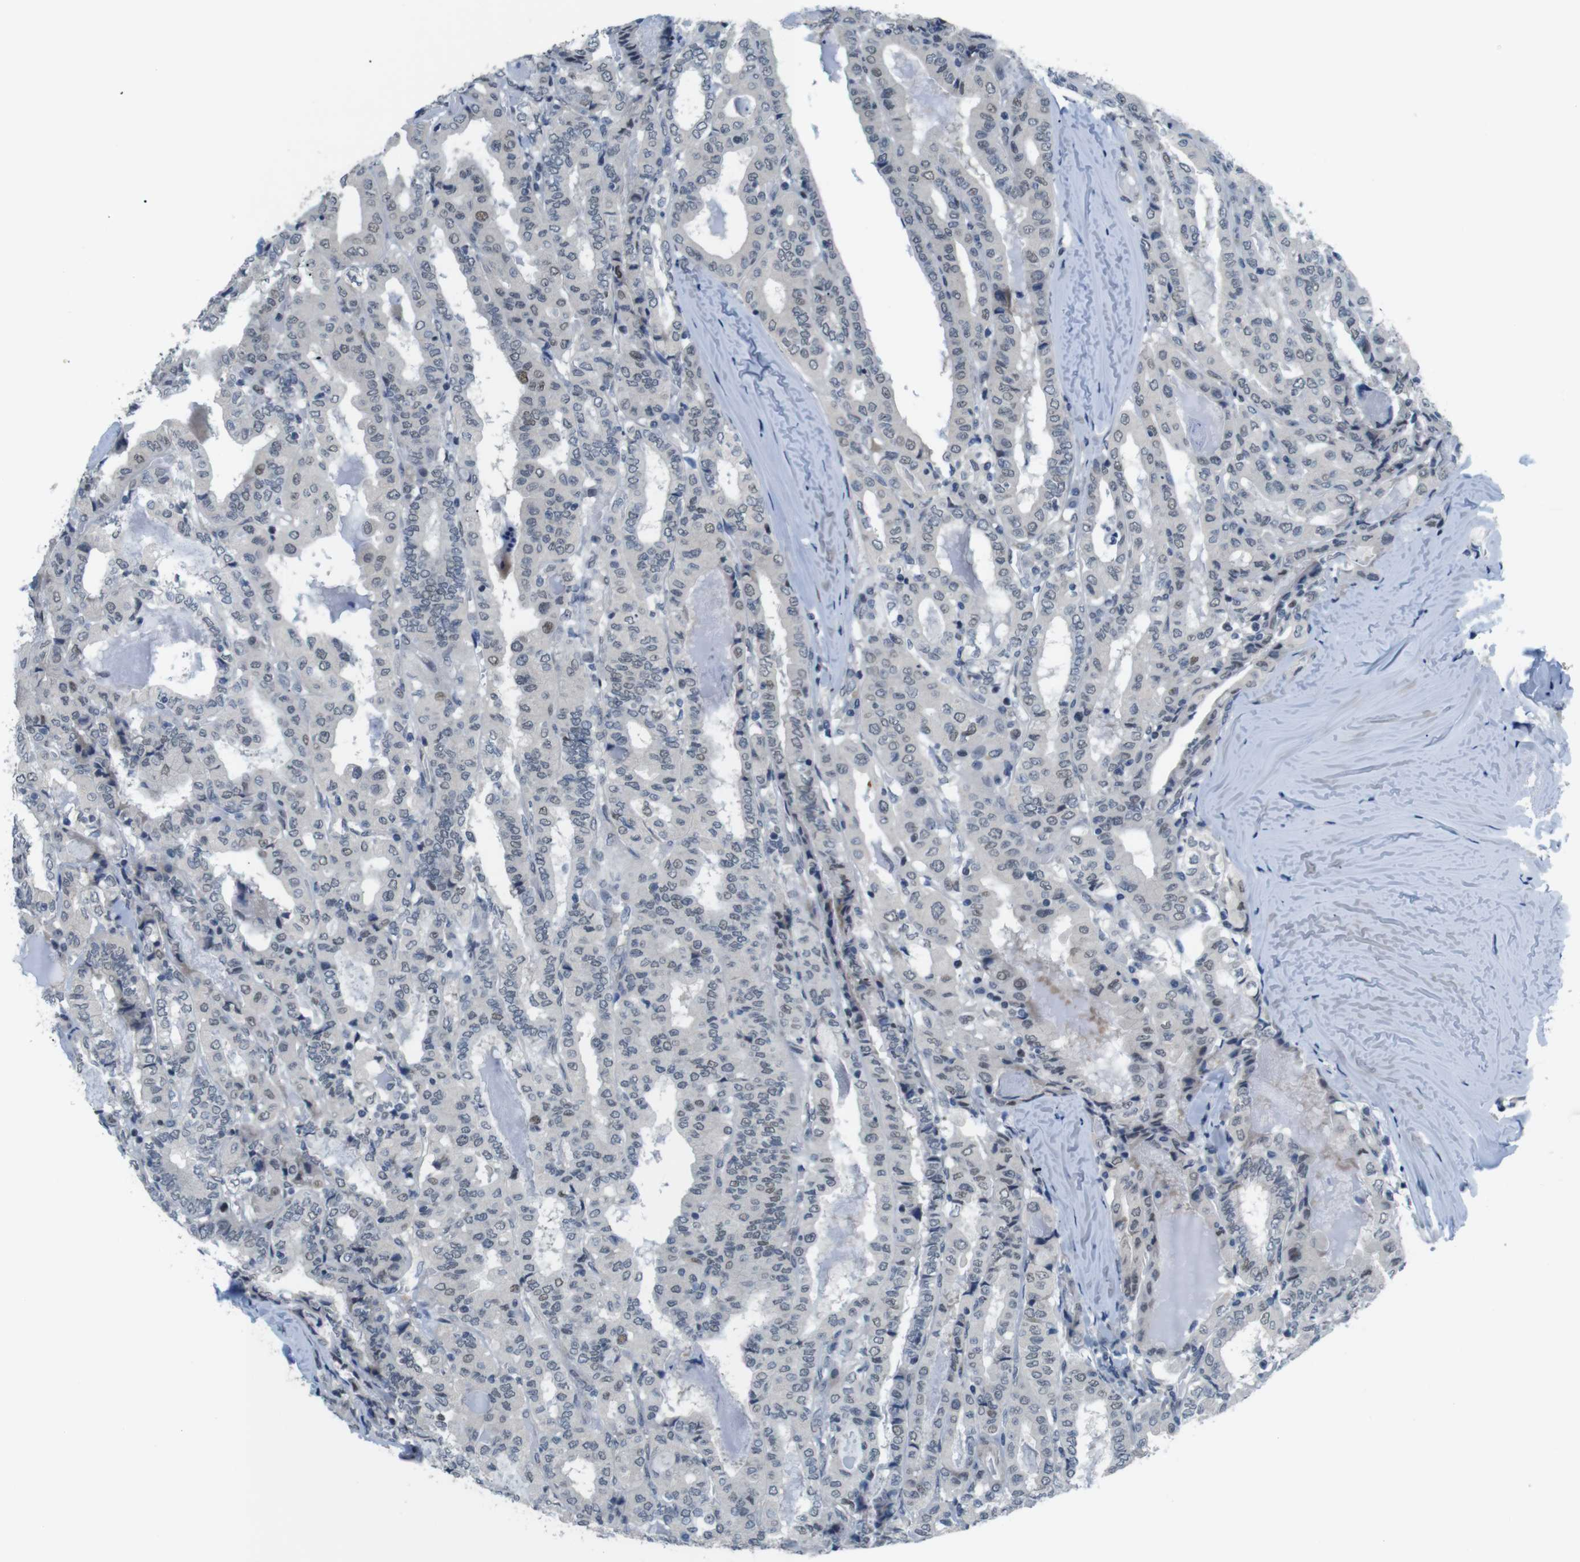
{"staining": {"intensity": "negative", "quantity": "none", "location": "none"}, "tissue": "thyroid cancer", "cell_type": "Tumor cells", "image_type": "cancer", "snomed": [{"axis": "morphology", "description": "Papillary adenocarcinoma, NOS"}, {"axis": "topography", "description": "Thyroid gland"}], "caption": "A high-resolution micrograph shows IHC staining of thyroid cancer (papillary adenocarcinoma), which demonstrates no significant expression in tumor cells.", "gene": "SMCO2", "patient": {"sex": "female", "age": 42}}